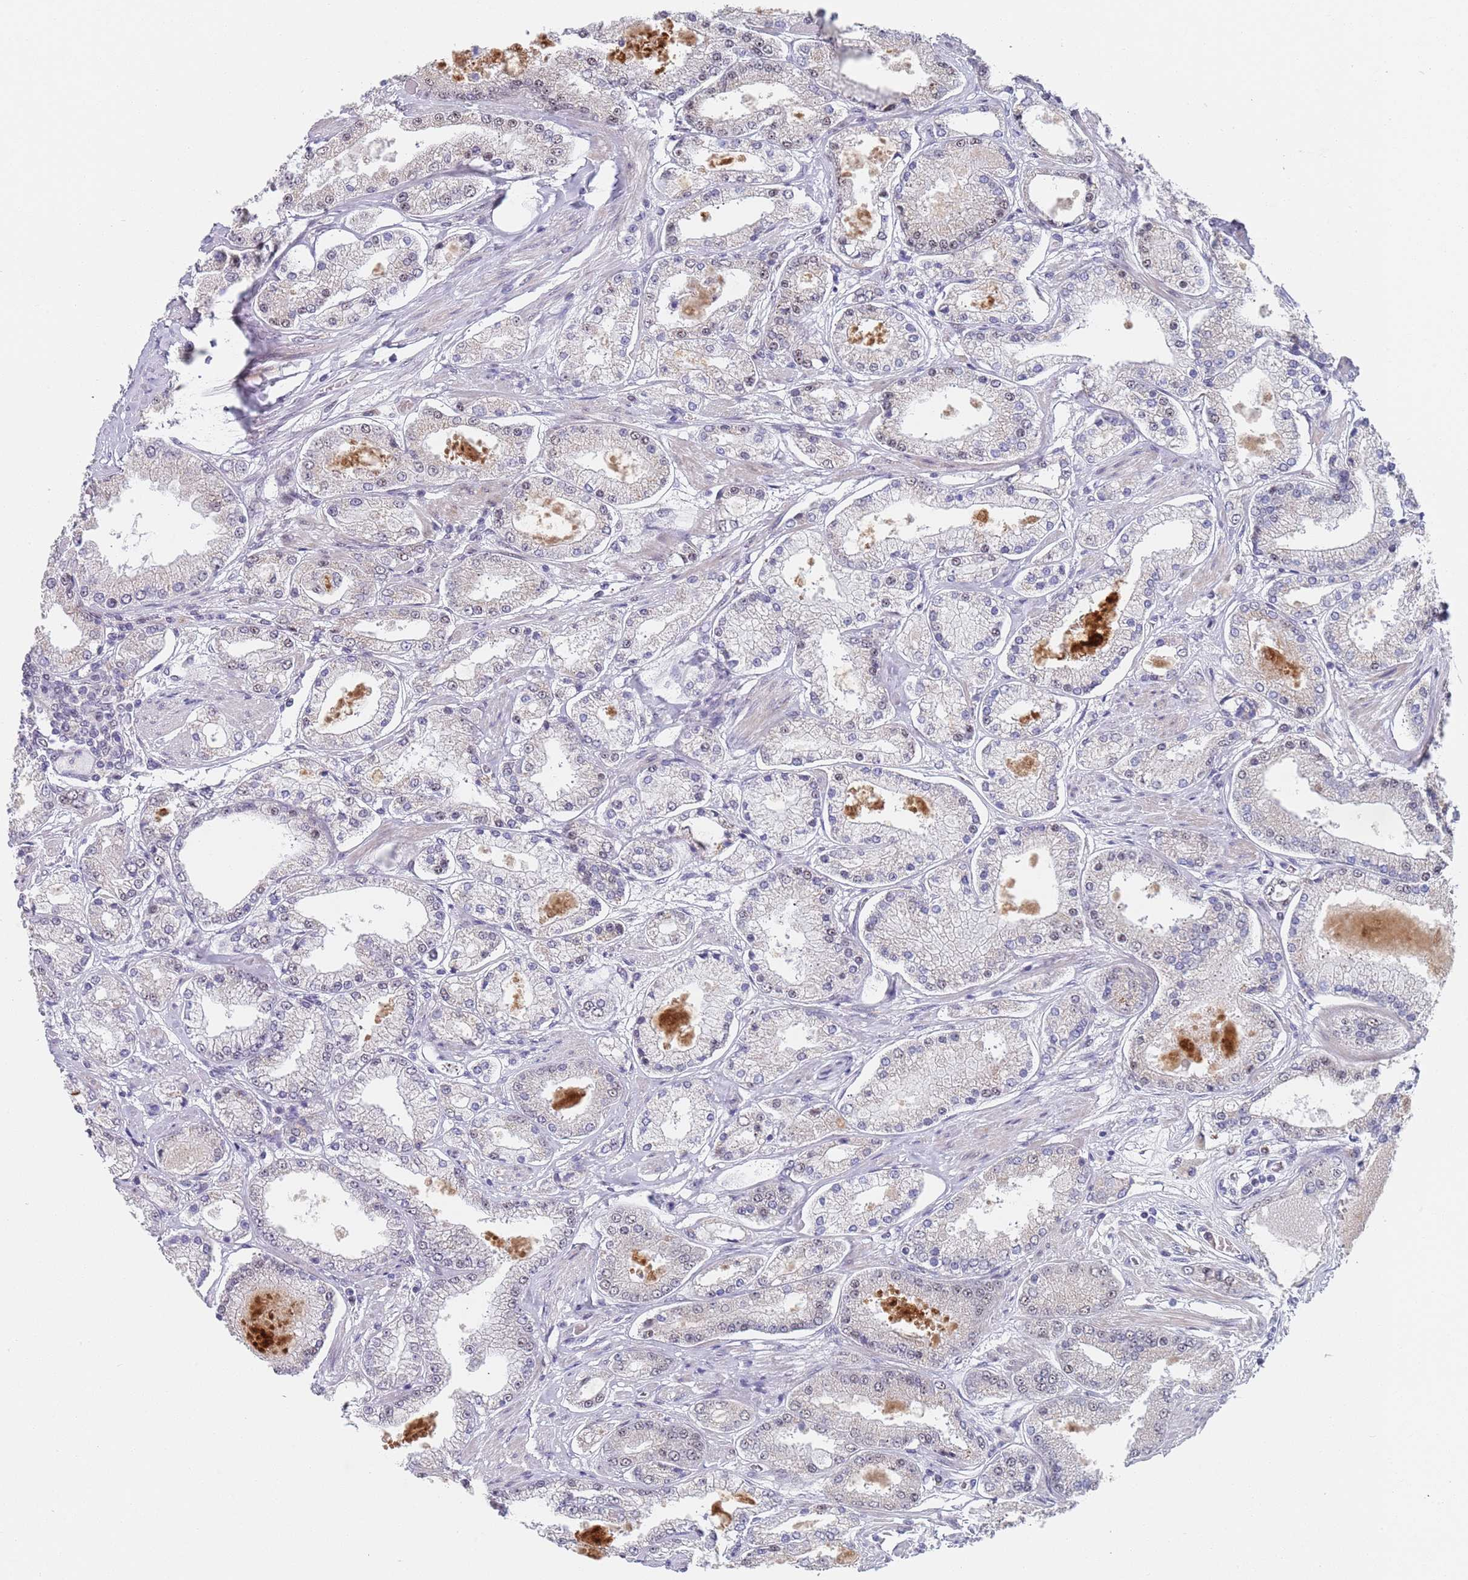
{"staining": {"intensity": "negative", "quantity": "none", "location": "none"}, "tissue": "prostate cancer", "cell_type": "Tumor cells", "image_type": "cancer", "snomed": [{"axis": "morphology", "description": "Adenocarcinoma, High grade"}, {"axis": "topography", "description": "Prostate"}], "caption": "Tumor cells are negative for protein expression in human prostate cancer (adenocarcinoma (high-grade)).", "gene": "PLCL2", "patient": {"sex": "male", "age": 69}}